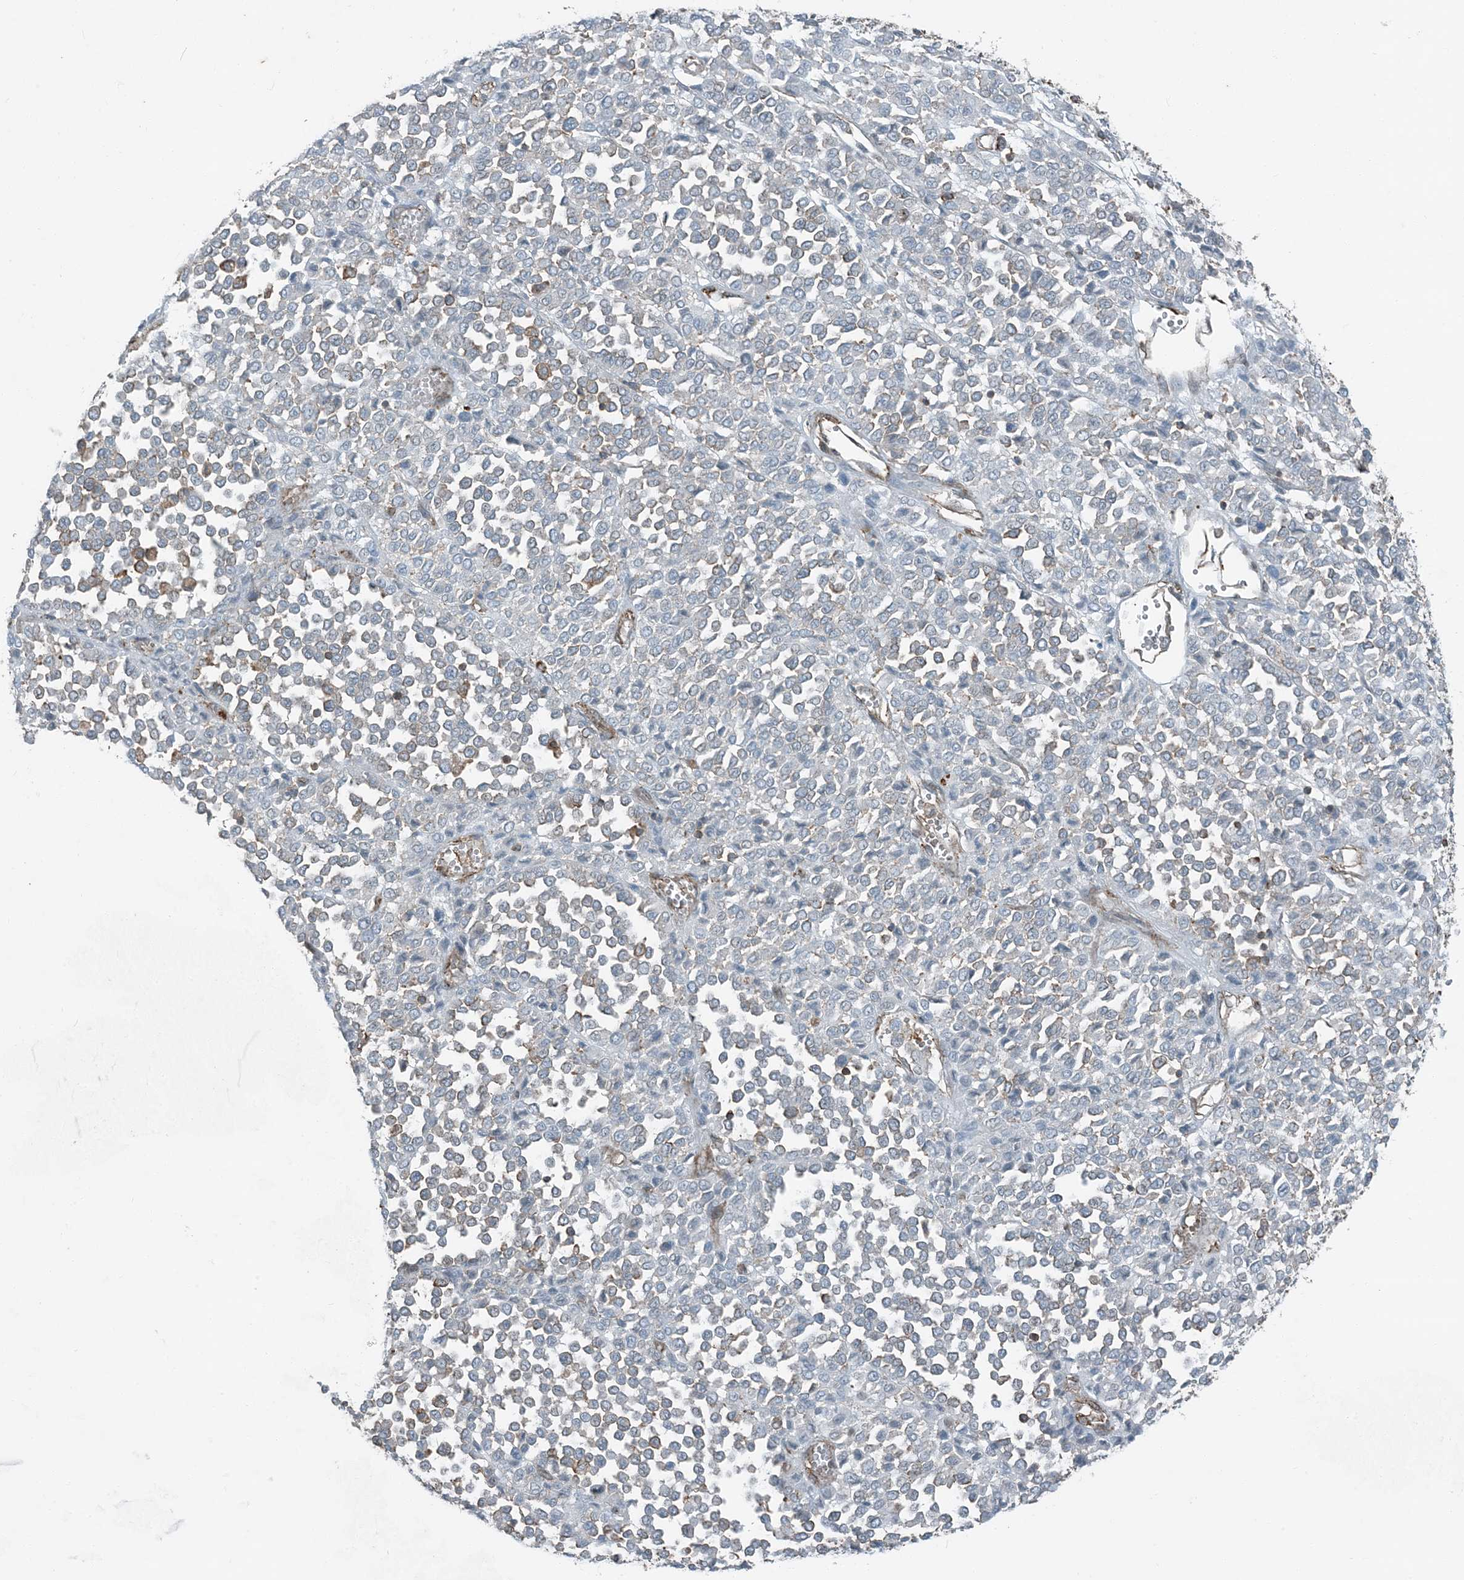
{"staining": {"intensity": "moderate", "quantity": "<25%", "location": "cytoplasmic/membranous"}, "tissue": "melanoma", "cell_type": "Tumor cells", "image_type": "cancer", "snomed": [{"axis": "morphology", "description": "Malignant melanoma, Metastatic site"}, {"axis": "topography", "description": "Pancreas"}], "caption": "IHC (DAB (3,3'-diaminobenzidine)) staining of malignant melanoma (metastatic site) exhibits moderate cytoplasmic/membranous protein expression in about <25% of tumor cells. The staining was performed using DAB, with brown indicating positive protein expression. Nuclei are stained blue with hematoxylin.", "gene": "APOBEC3C", "patient": {"sex": "female", "age": 30}}